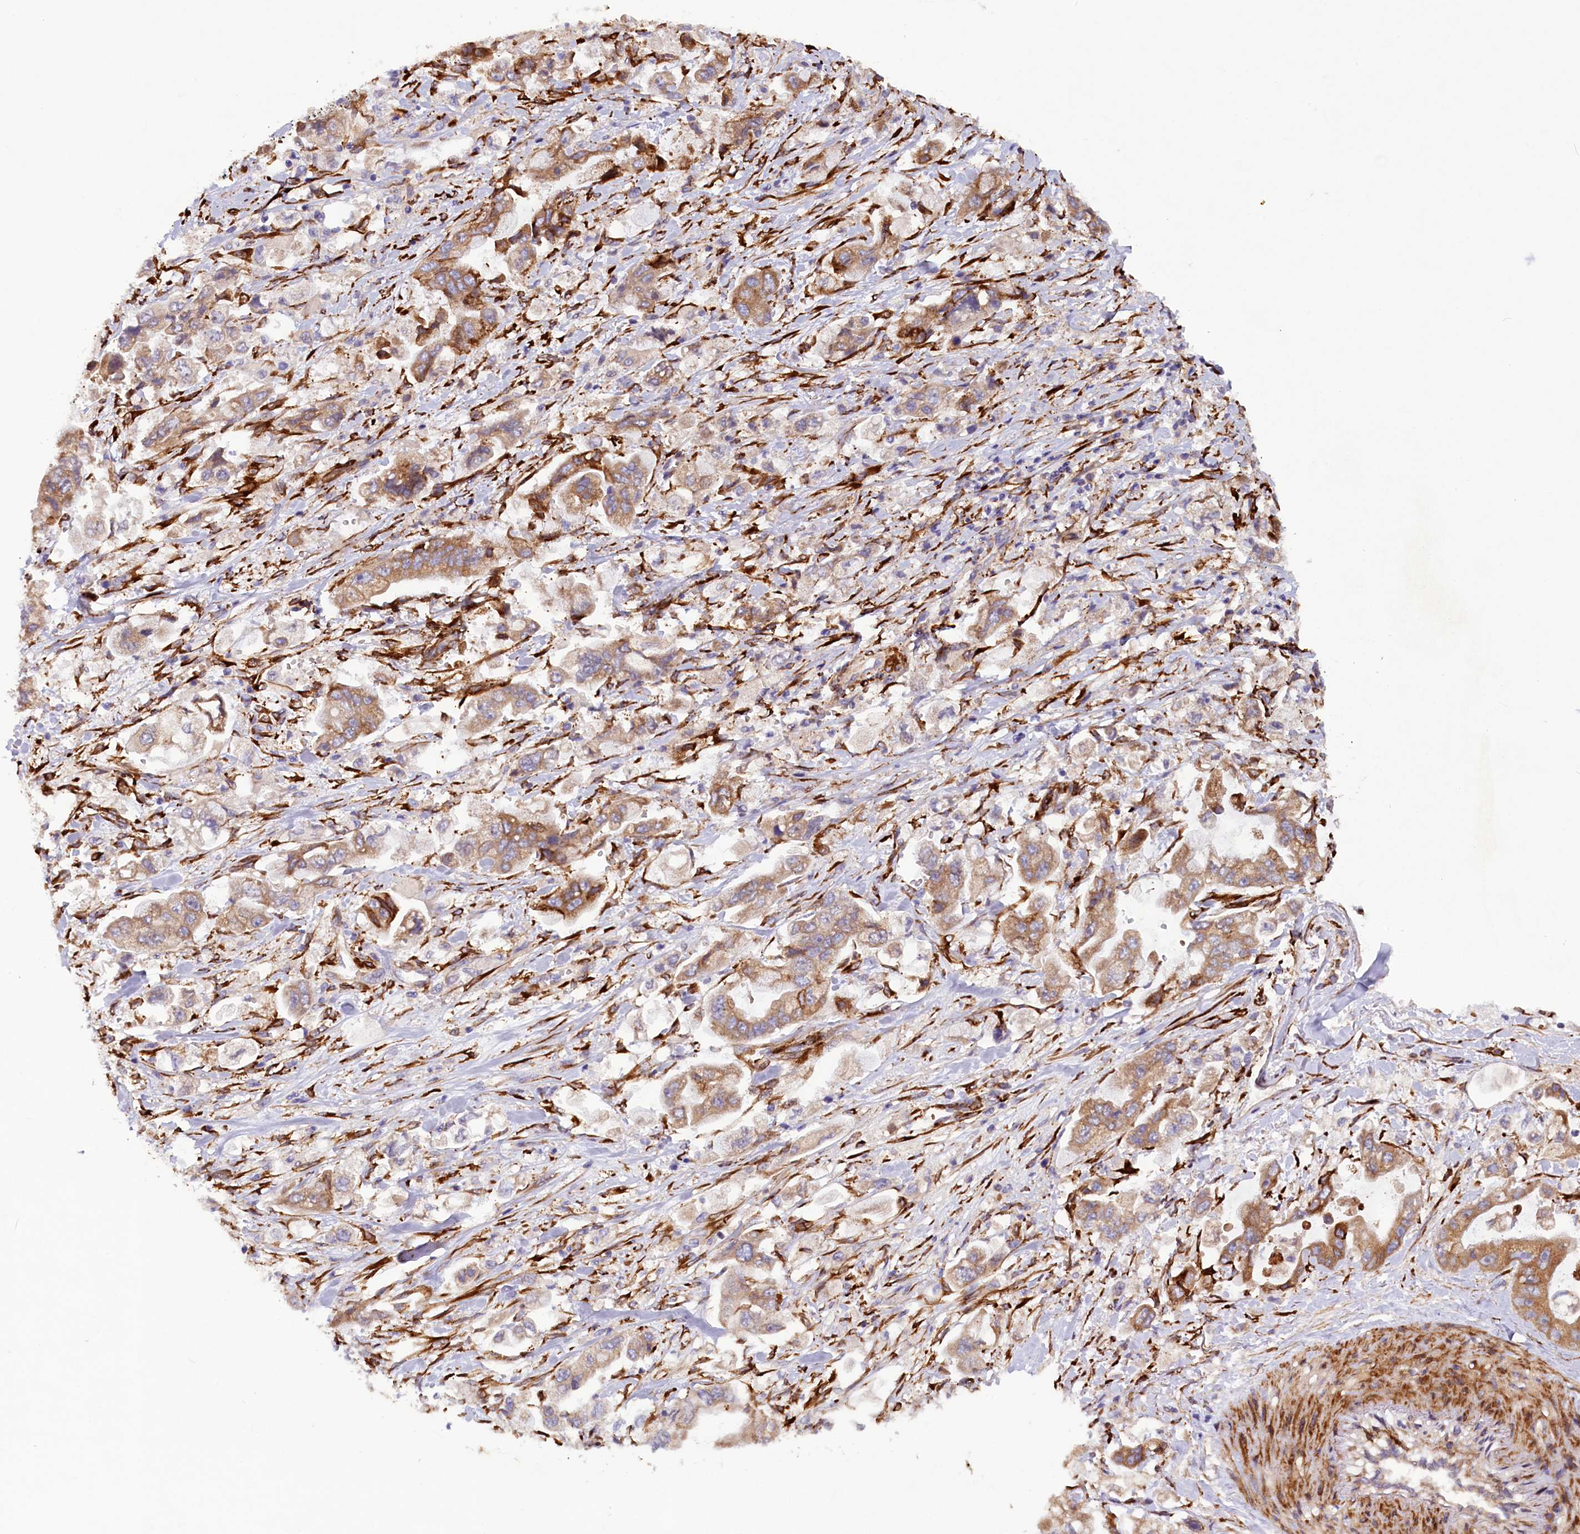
{"staining": {"intensity": "moderate", "quantity": ">75%", "location": "cytoplasmic/membranous"}, "tissue": "stomach cancer", "cell_type": "Tumor cells", "image_type": "cancer", "snomed": [{"axis": "morphology", "description": "Adenocarcinoma, NOS"}, {"axis": "topography", "description": "Stomach"}], "caption": "A histopathology image of stomach adenocarcinoma stained for a protein demonstrates moderate cytoplasmic/membranous brown staining in tumor cells. (IHC, brightfield microscopy, high magnification).", "gene": "ARRDC4", "patient": {"sex": "male", "age": 62}}